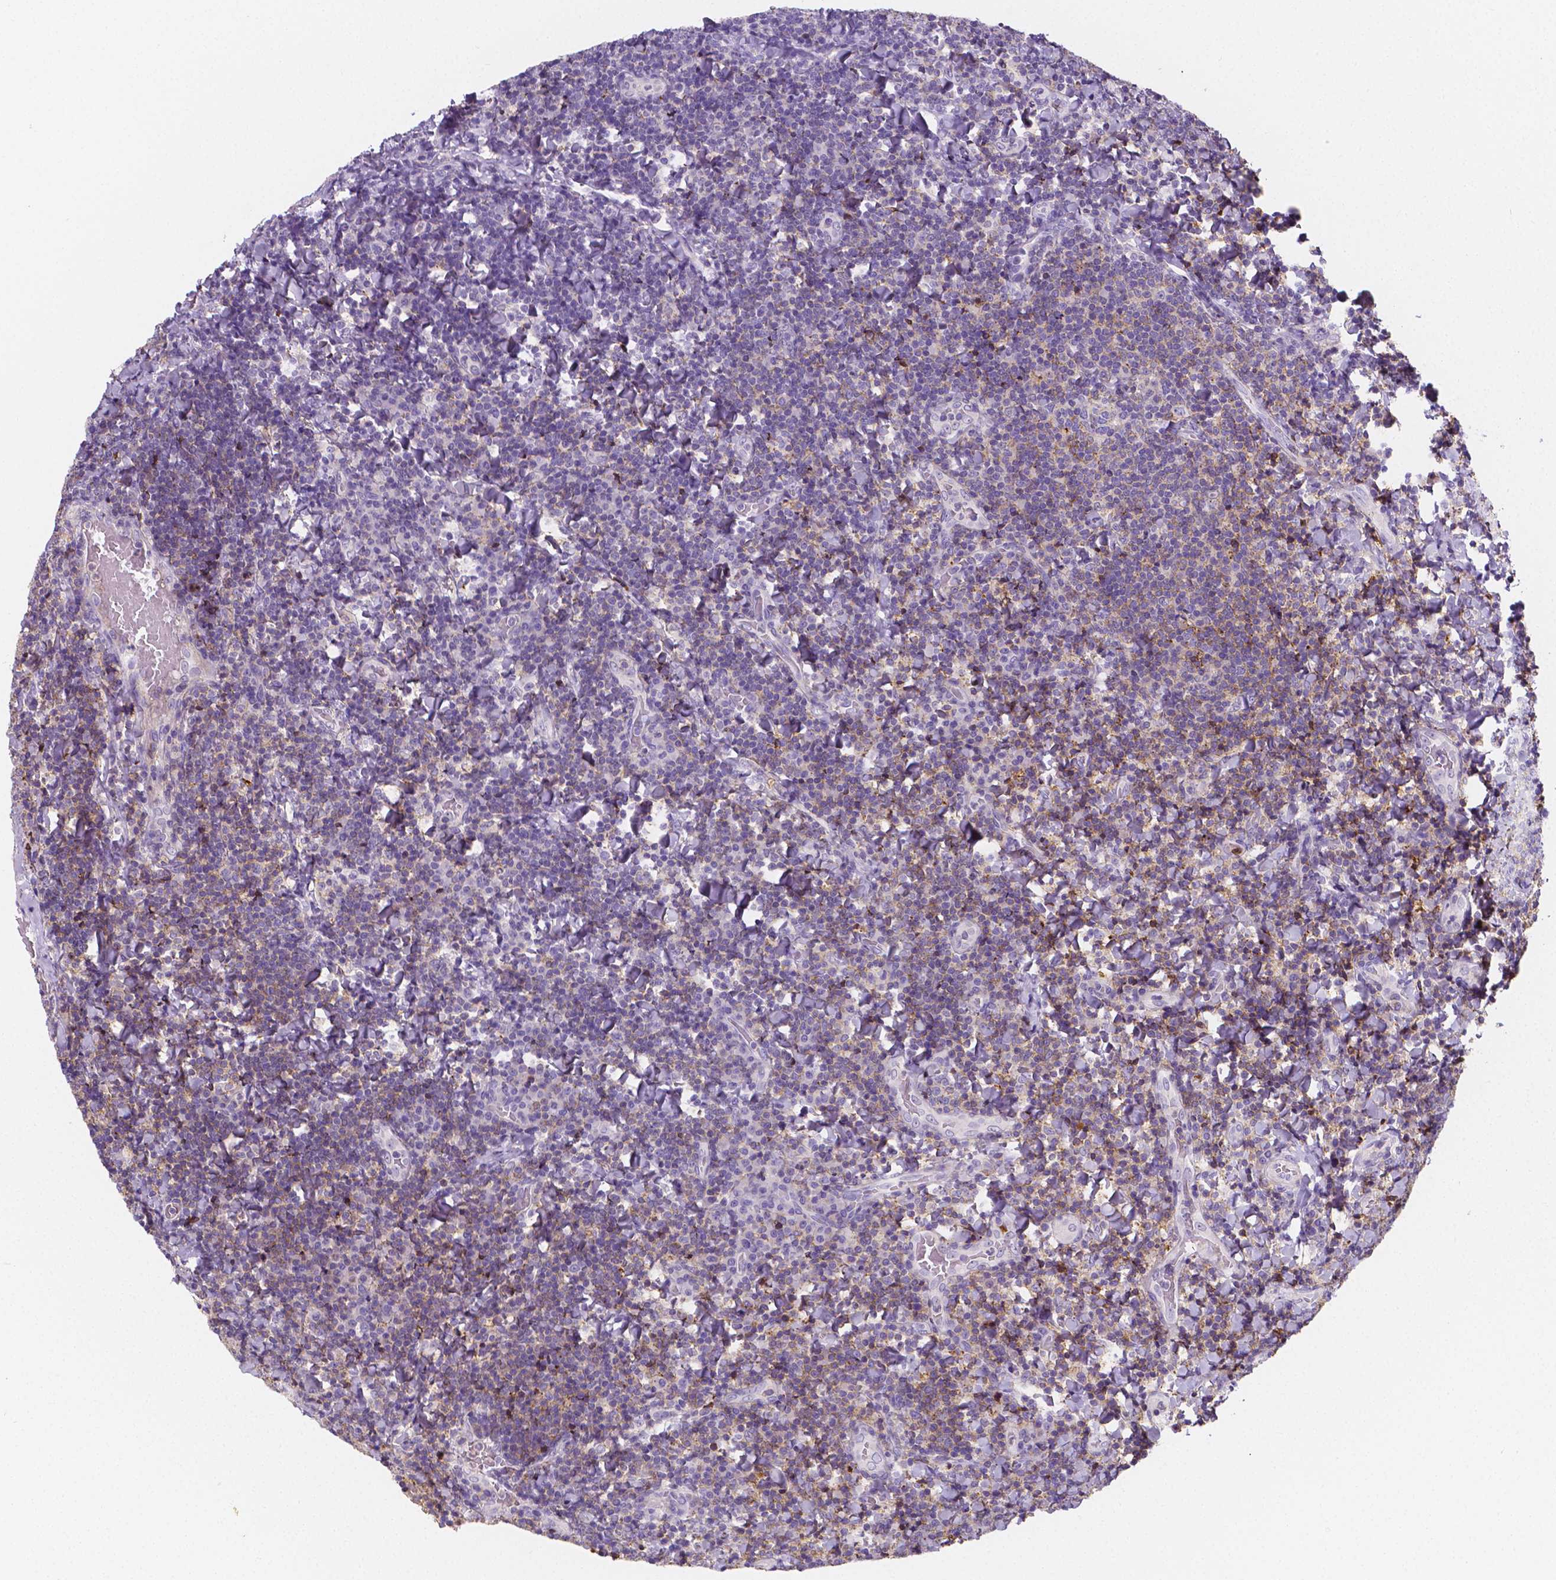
{"staining": {"intensity": "negative", "quantity": "none", "location": "none"}, "tissue": "tonsil", "cell_type": "Germinal center cells", "image_type": "normal", "snomed": [{"axis": "morphology", "description": "Normal tissue, NOS"}, {"axis": "topography", "description": "Tonsil"}], "caption": "DAB immunohistochemical staining of benign human tonsil exhibits no significant expression in germinal center cells. The staining was performed using DAB to visualize the protein expression in brown, while the nuclei were stained in blue with hematoxylin (Magnification: 20x).", "gene": "GABRD", "patient": {"sex": "male", "age": 17}}